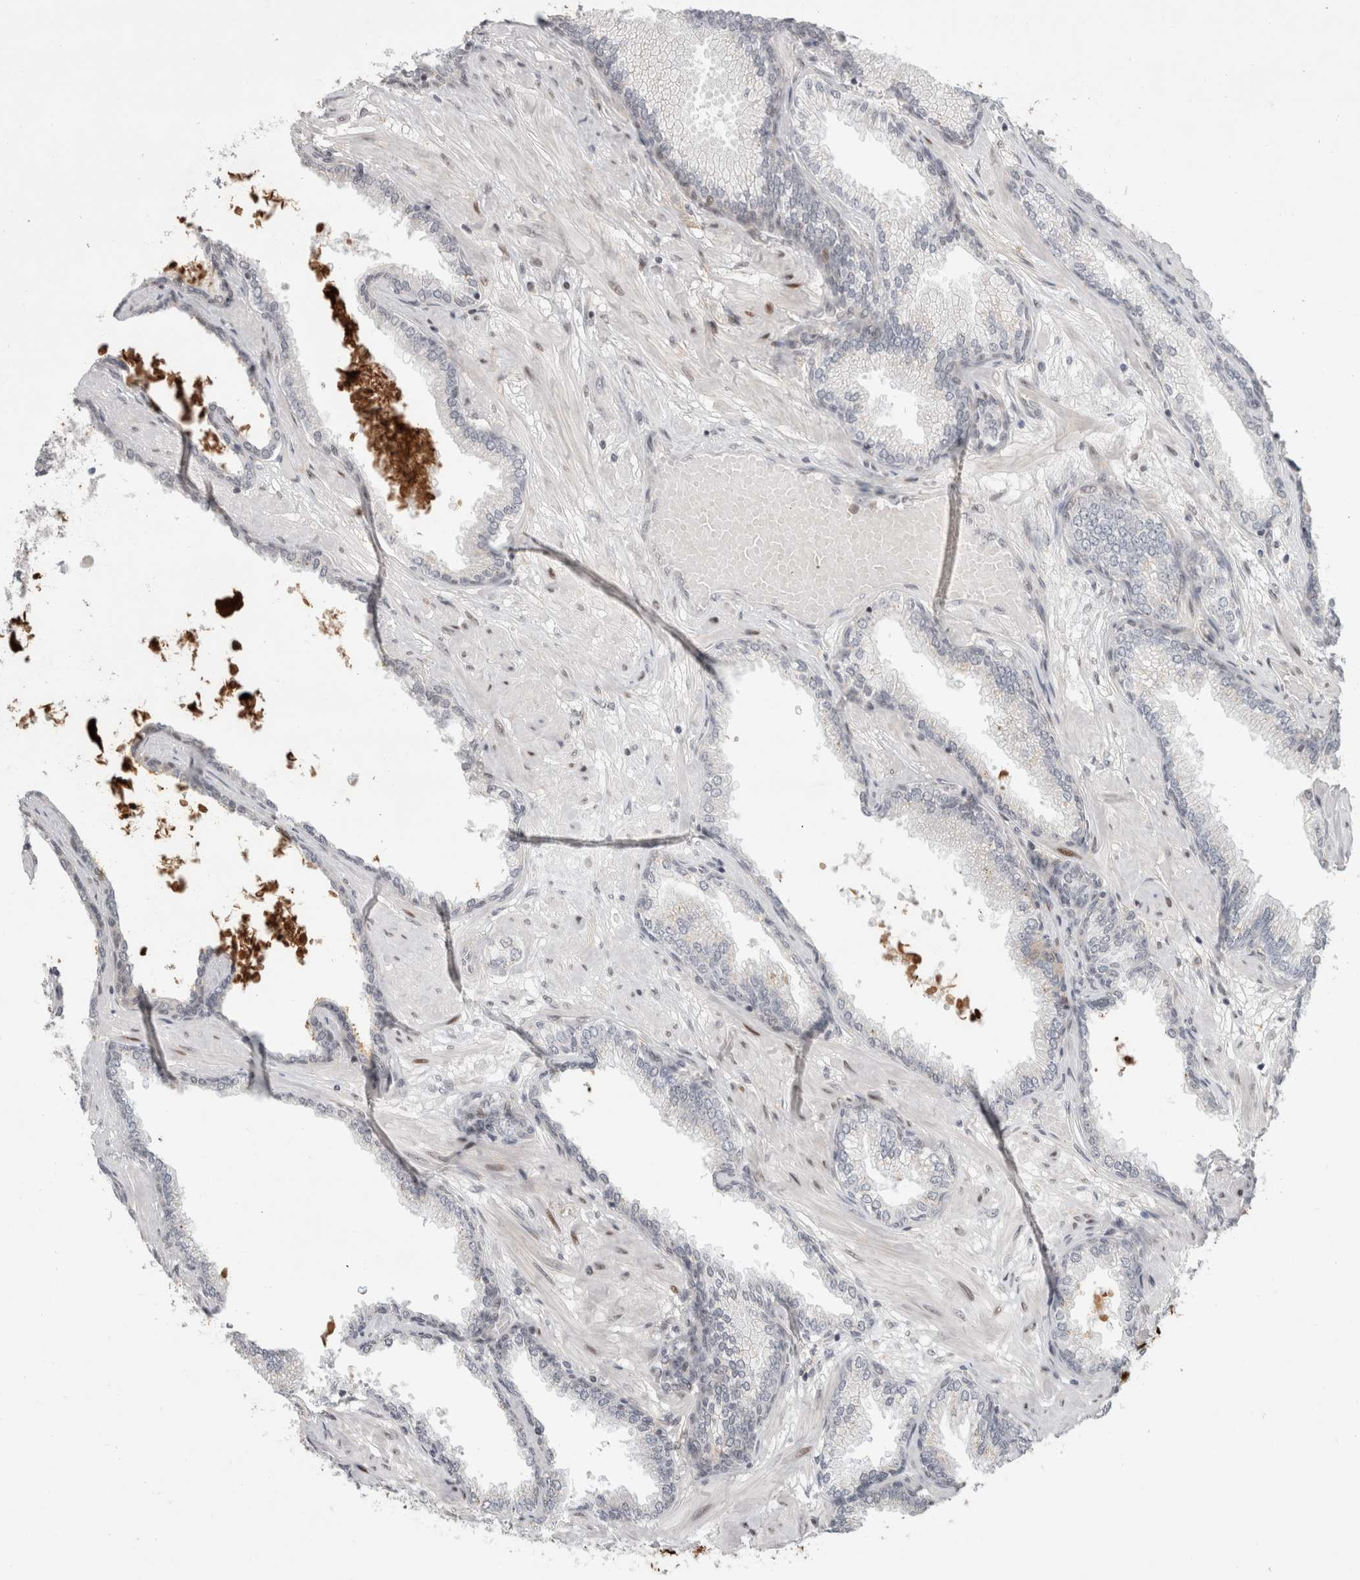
{"staining": {"intensity": "negative", "quantity": "none", "location": "none"}, "tissue": "prostate cancer", "cell_type": "Tumor cells", "image_type": "cancer", "snomed": [{"axis": "morphology", "description": "Adenocarcinoma, Low grade"}, {"axis": "topography", "description": "Prostate"}], "caption": "Tumor cells are negative for protein expression in human prostate cancer (adenocarcinoma (low-grade)). Nuclei are stained in blue.", "gene": "SENP6", "patient": {"sex": "male", "age": 60}}